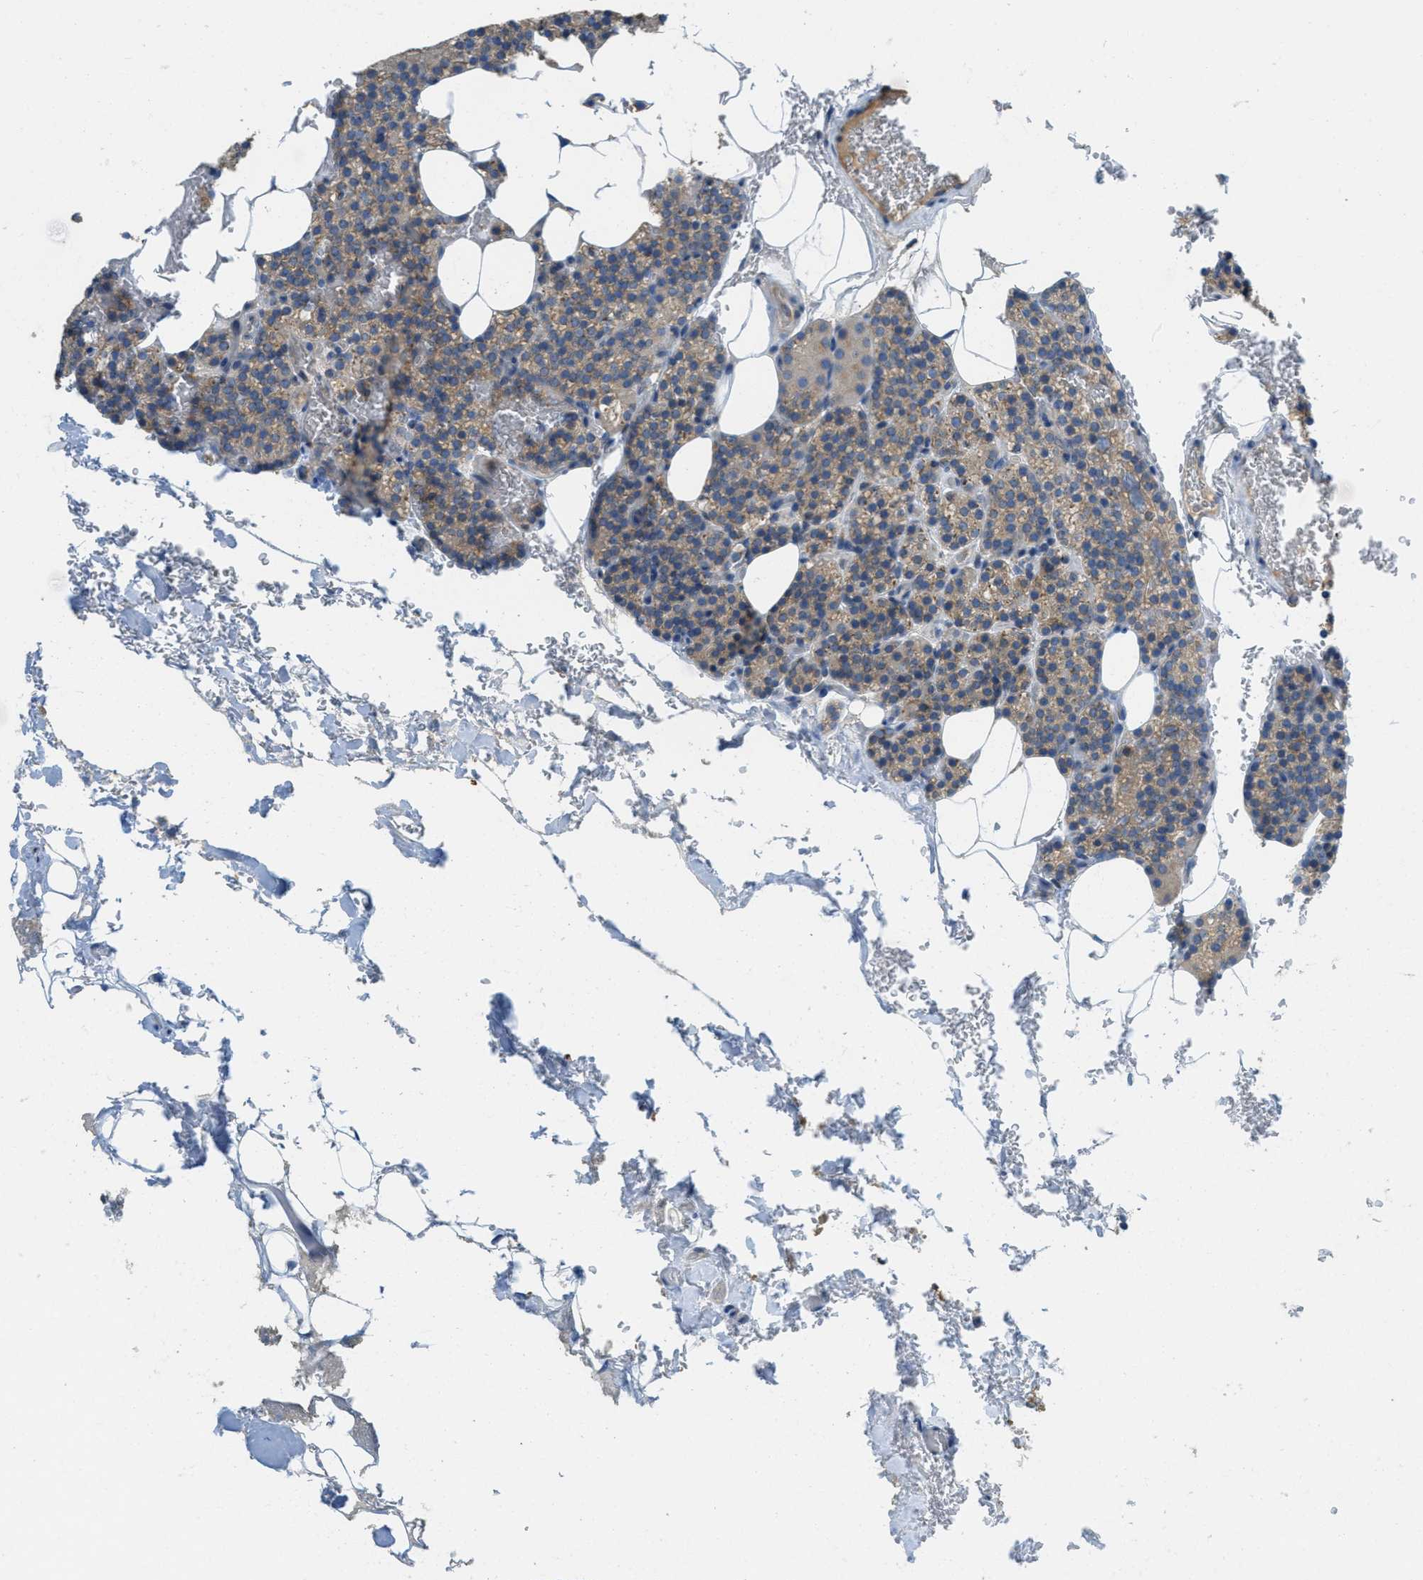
{"staining": {"intensity": "weak", "quantity": ">75%", "location": "cytoplasmic/membranous"}, "tissue": "parathyroid gland", "cell_type": "Glandular cells", "image_type": "normal", "snomed": [{"axis": "morphology", "description": "Normal tissue, NOS"}, {"axis": "morphology", "description": "Inflammation chronic"}, {"axis": "morphology", "description": "Goiter, colloid"}, {"axis": "topography", "description": "Thyroid gland"}, {"axis": "topography", "description": "Parathyroid gland"}], "caption": "Protein expression analysis of unremarkable parathyroid gland displays weak cytoplasmic/membranous expression in about >75% of glandular cells.", "gene": "SSR1", "patient": {"sex": "male", "age": 65}}